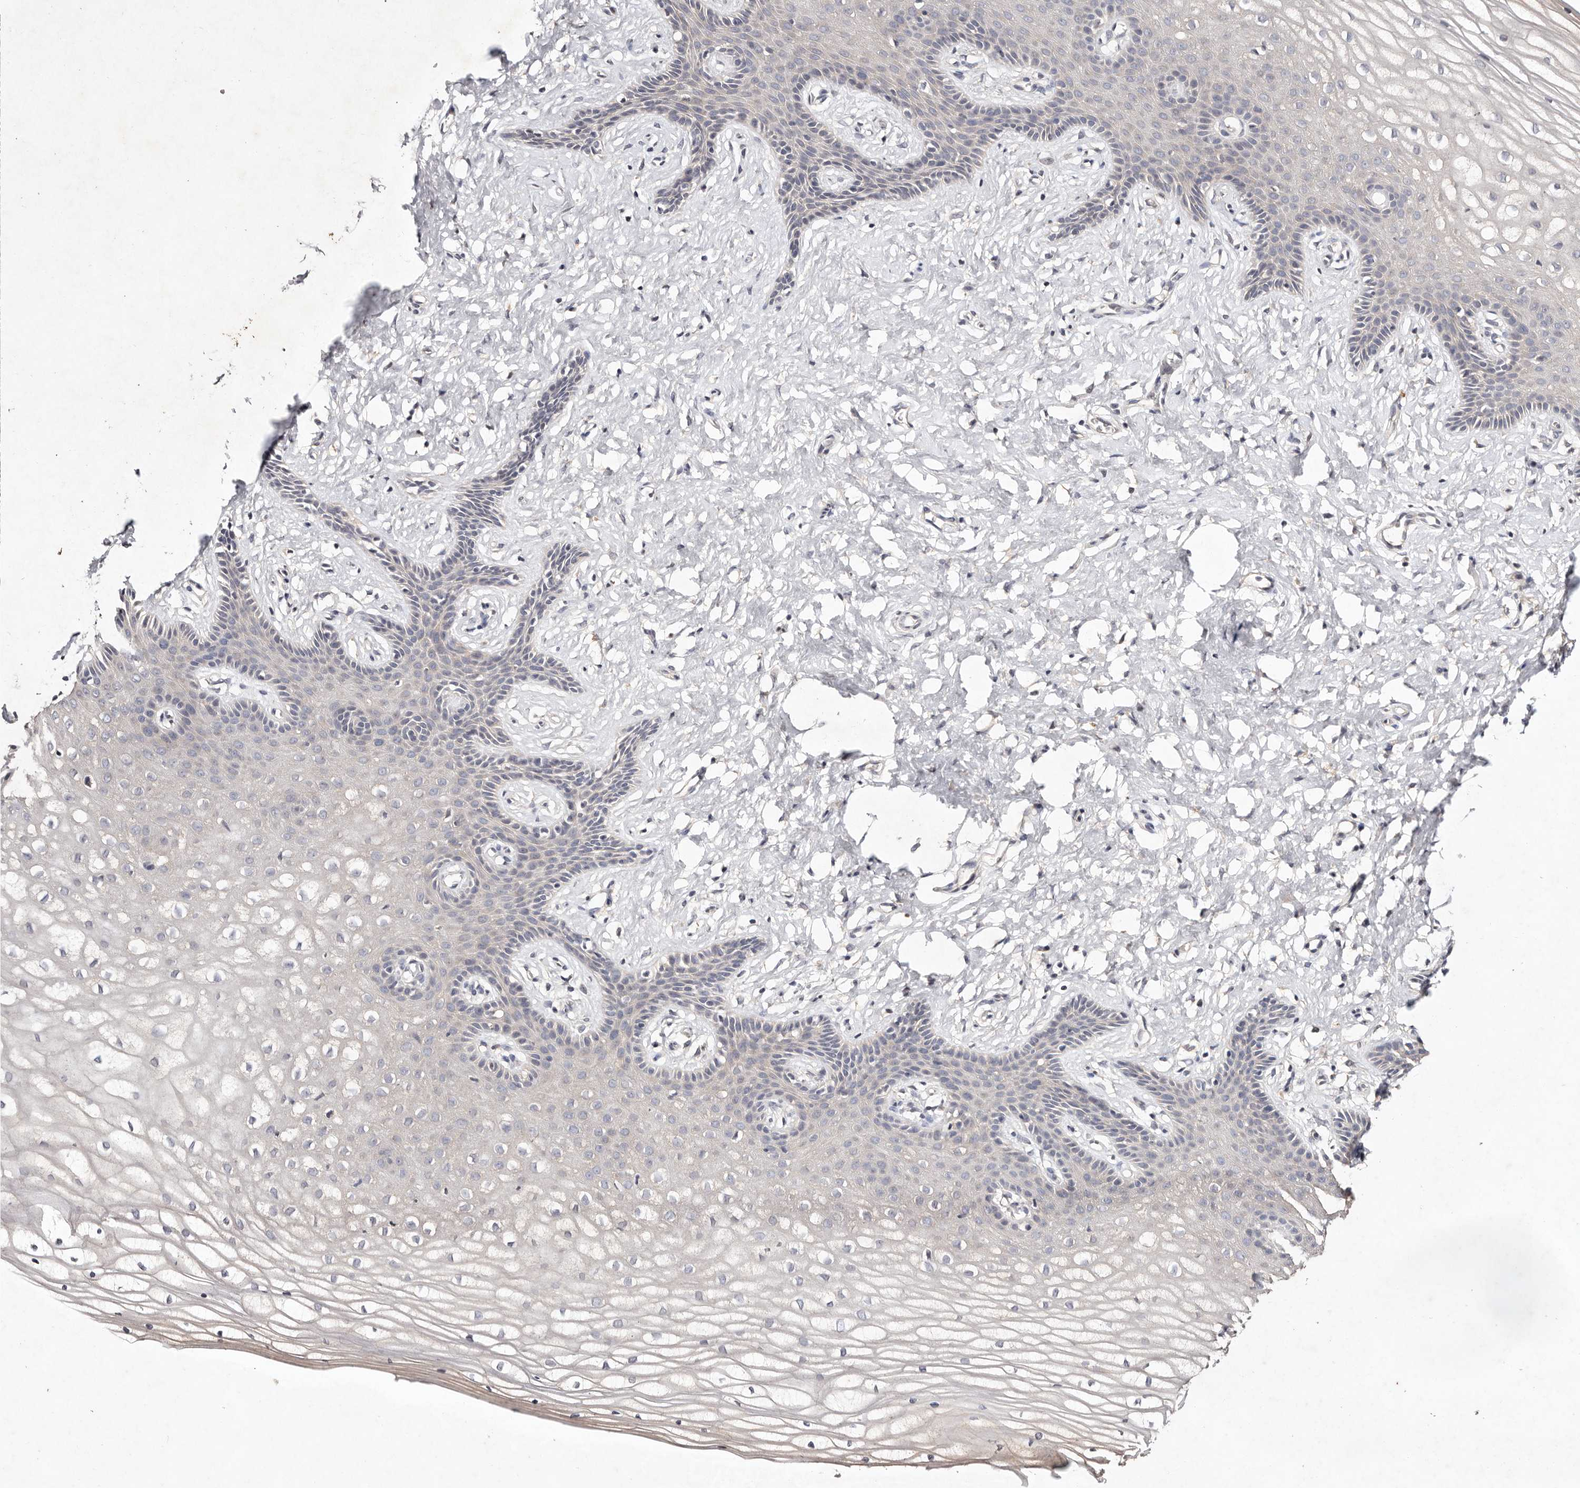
{"staining": {"intensity": "negative", "quantity": "none", "location": "none"}, "tissue": "vagina", "cell_type": "Squamous epithelial cells", "image_type": "normal", "snomed": [{"axis": "morphology", "description": "Normal tissue, NOS"}, {"axis": "topography", "description": "Vagina"}, {"axis": "topography", "description": "Cervix"}], "caption": "Human vagina stained for a protein using immunohistochemistry reveals no positivity in squamous epithelial cells.", "gene": "TSC2", "patient": {"sex": "female", "age": 40}}